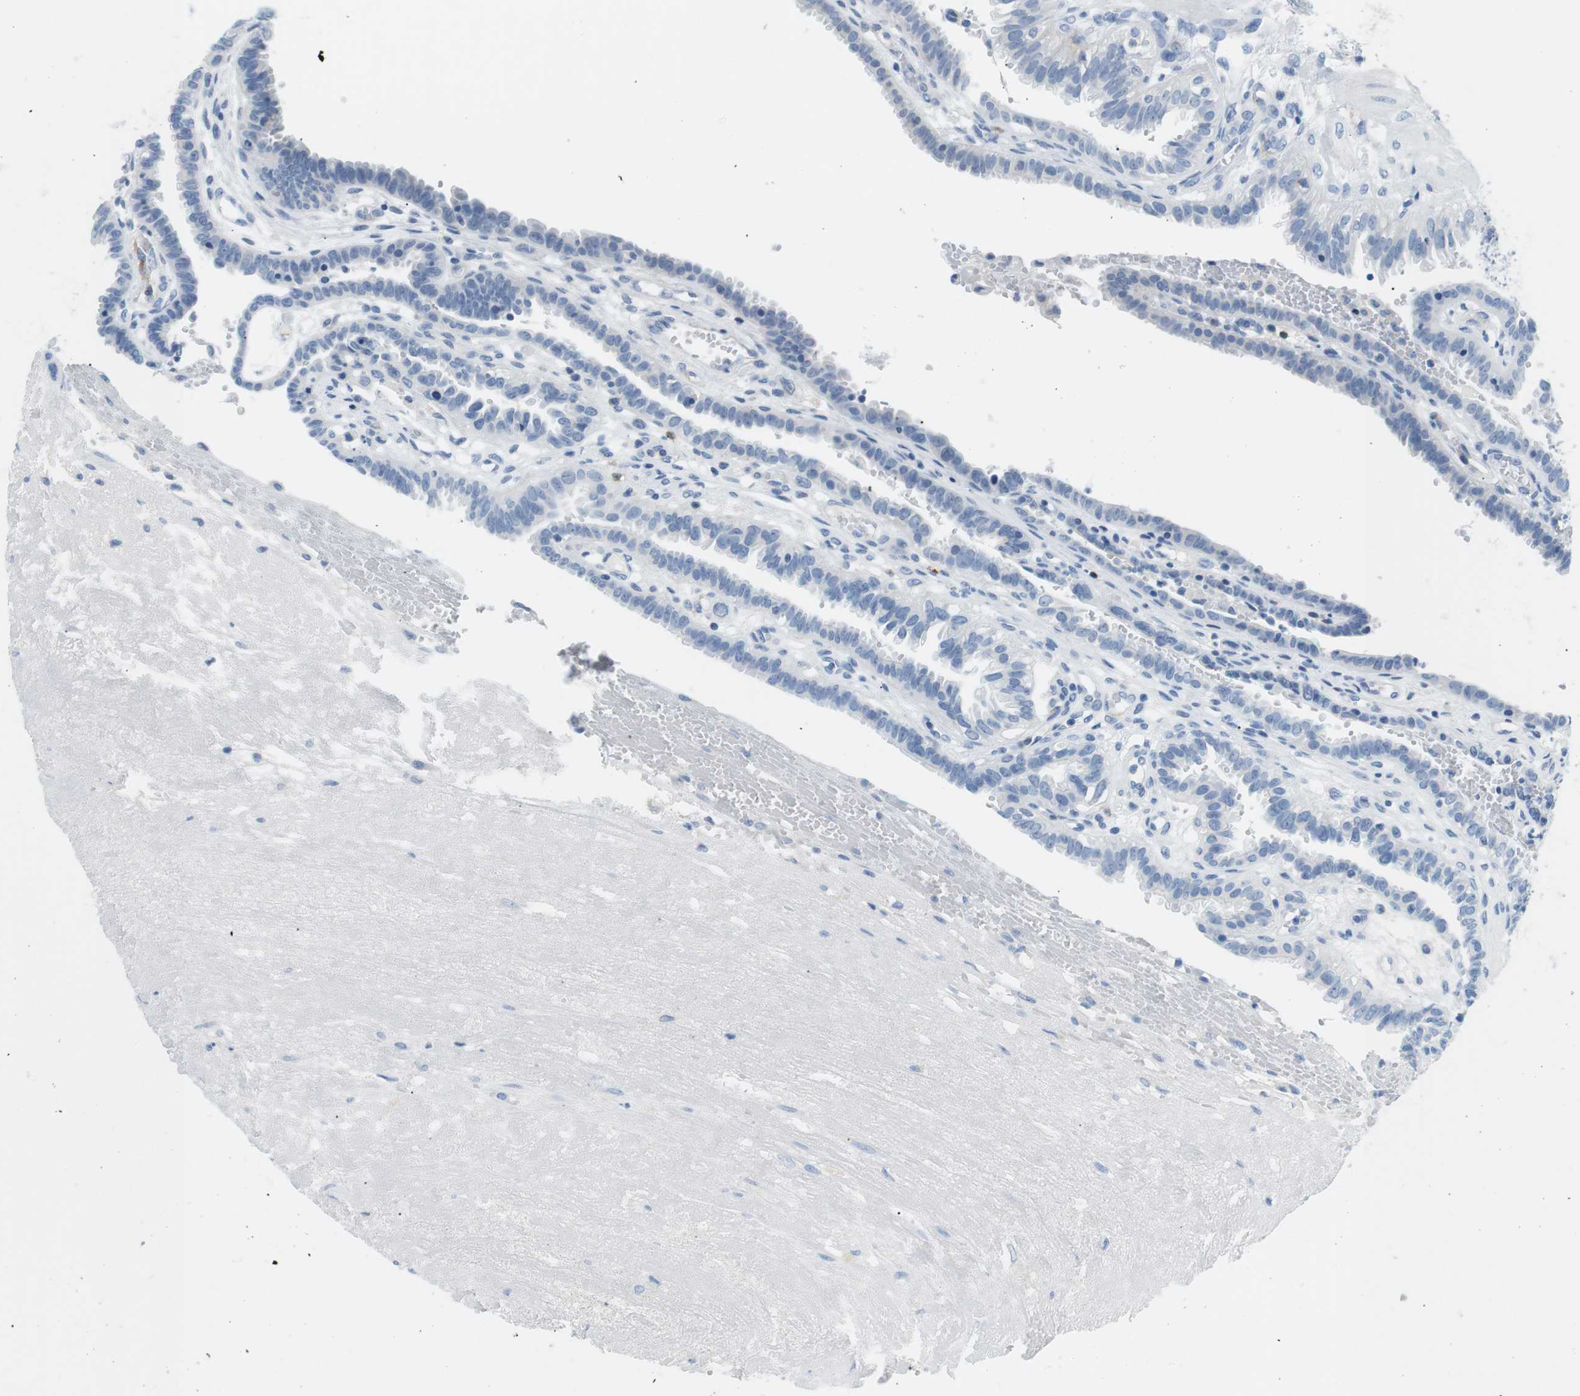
{"staining": {"intensity": "negative", "quantity": "none", "location": "none"}, "tissue": "fallopian tube", "cell_type": "Glandular cells", "image_type": "normal", "snomed": [{"axis": "morphology", "description": "Normal tissue, NOS"}, {"axis": "topography", "description": "Fallopian tube"}, {"axis": "topography", "description": "Placenta"}], "caption": "This is an IHC histopathology image of benign human fallopian tube. There is no positivity in glandular cells.", "gene": "TNFRSF4", "patient": {"sex": "female", "age": 34}}